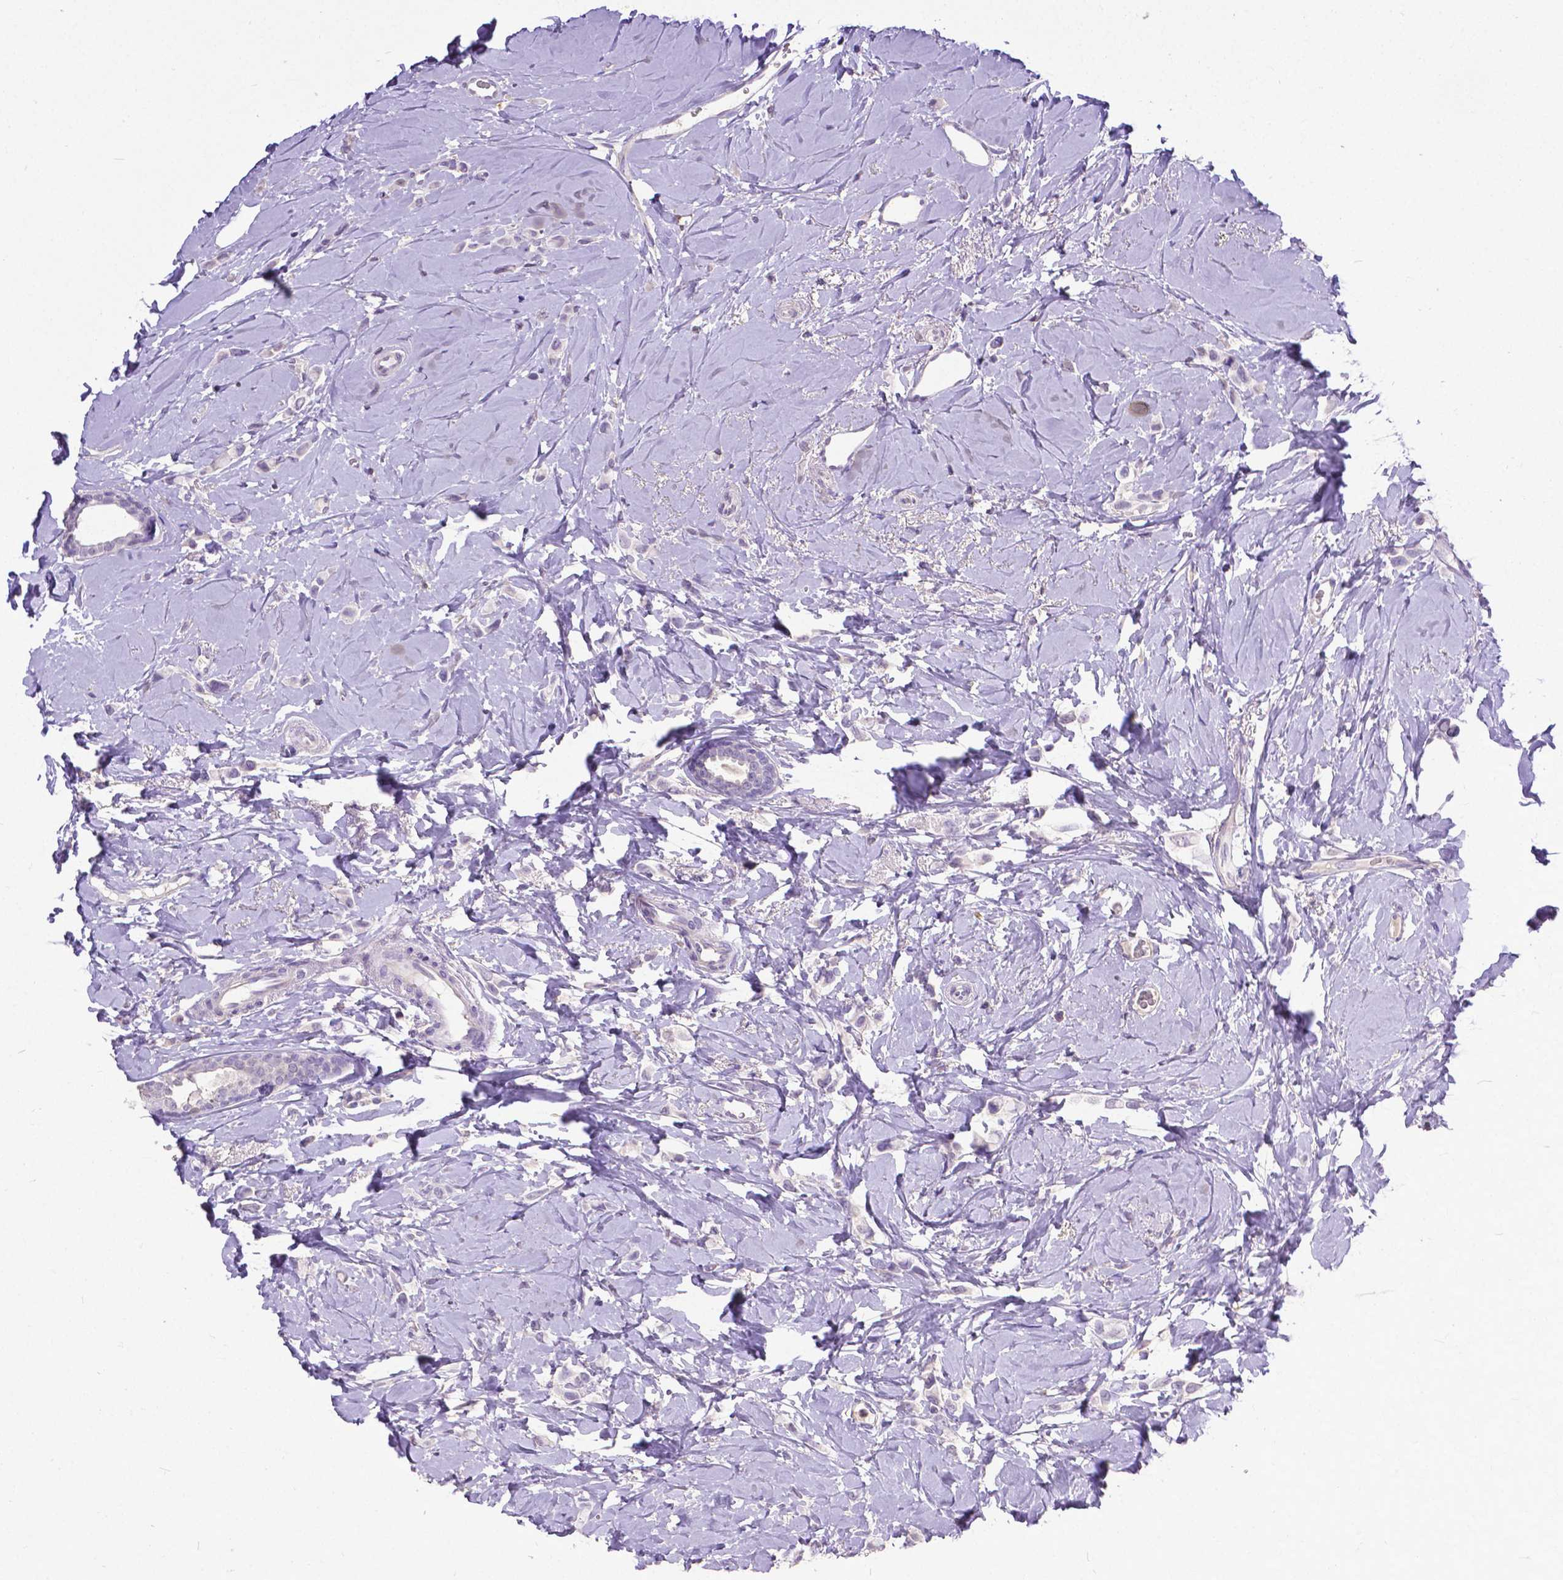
{"staining": {"intensity": "negative", "quantity": "none", "location": "none"}, "tissue": "breast cancer", "cell_type": "Tumor cells", "image_type": "cancer", "snomed": [{"axis": "morphology", "description": "Lobular carcinoma"}, {"axis": "topography", "description": "Breast"}], "caption": "Immunohistochemical staining of breast lobular carcinoma reveals no significant positivity in tumor cells.", "gene": "CD4", "patient": {"sex": "female", "age": 66}}